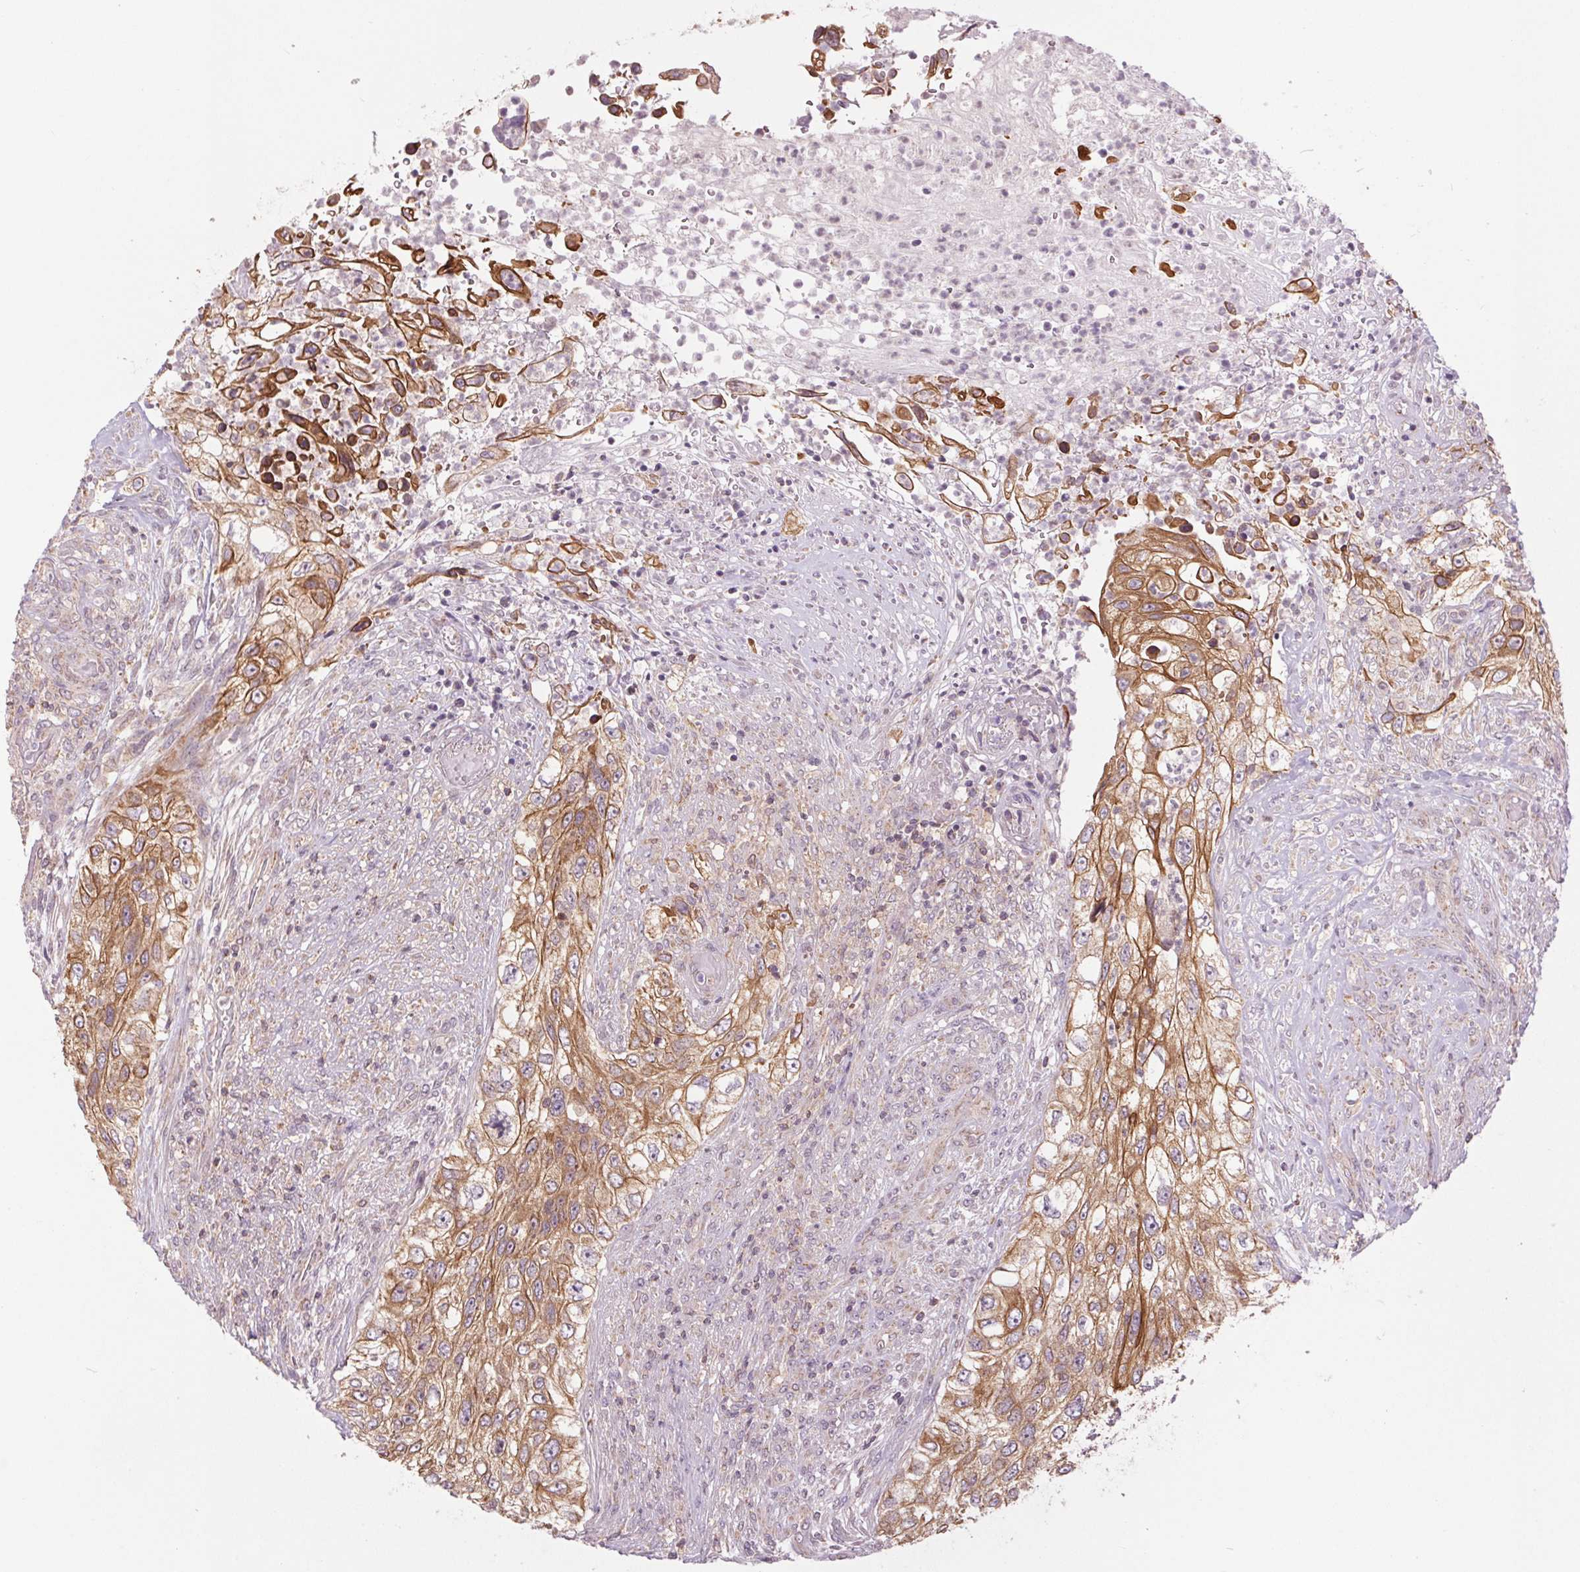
{"staining": {"intensity": "moderate", "quantity": ">75%", "location": "cytoplasmic/membranous"}, "tissue": "urothelial cancer", "cell_type": "Tumor cells", "image_type": "cancer", "snomed": [{"axis": "morphology", "description": "Urothelial carcinoma, High grade"}, {"axis": "topography", "description": "Urinary bladder"}], "caption": "Immunohistochemistry staining of urothelial cancer, which reveals medium levels of moderate cytoplasmic/membranous positivity in about >75% of tumor cells indicating moderate cytoplasmic/membranous protein staining. The staining was performed using DAB (brown) for protein detection and nuclei were counterstained in hematoxylin (blue).", "gene": "MAP3K5", "patient": {"sex": "female", "age": 60}}